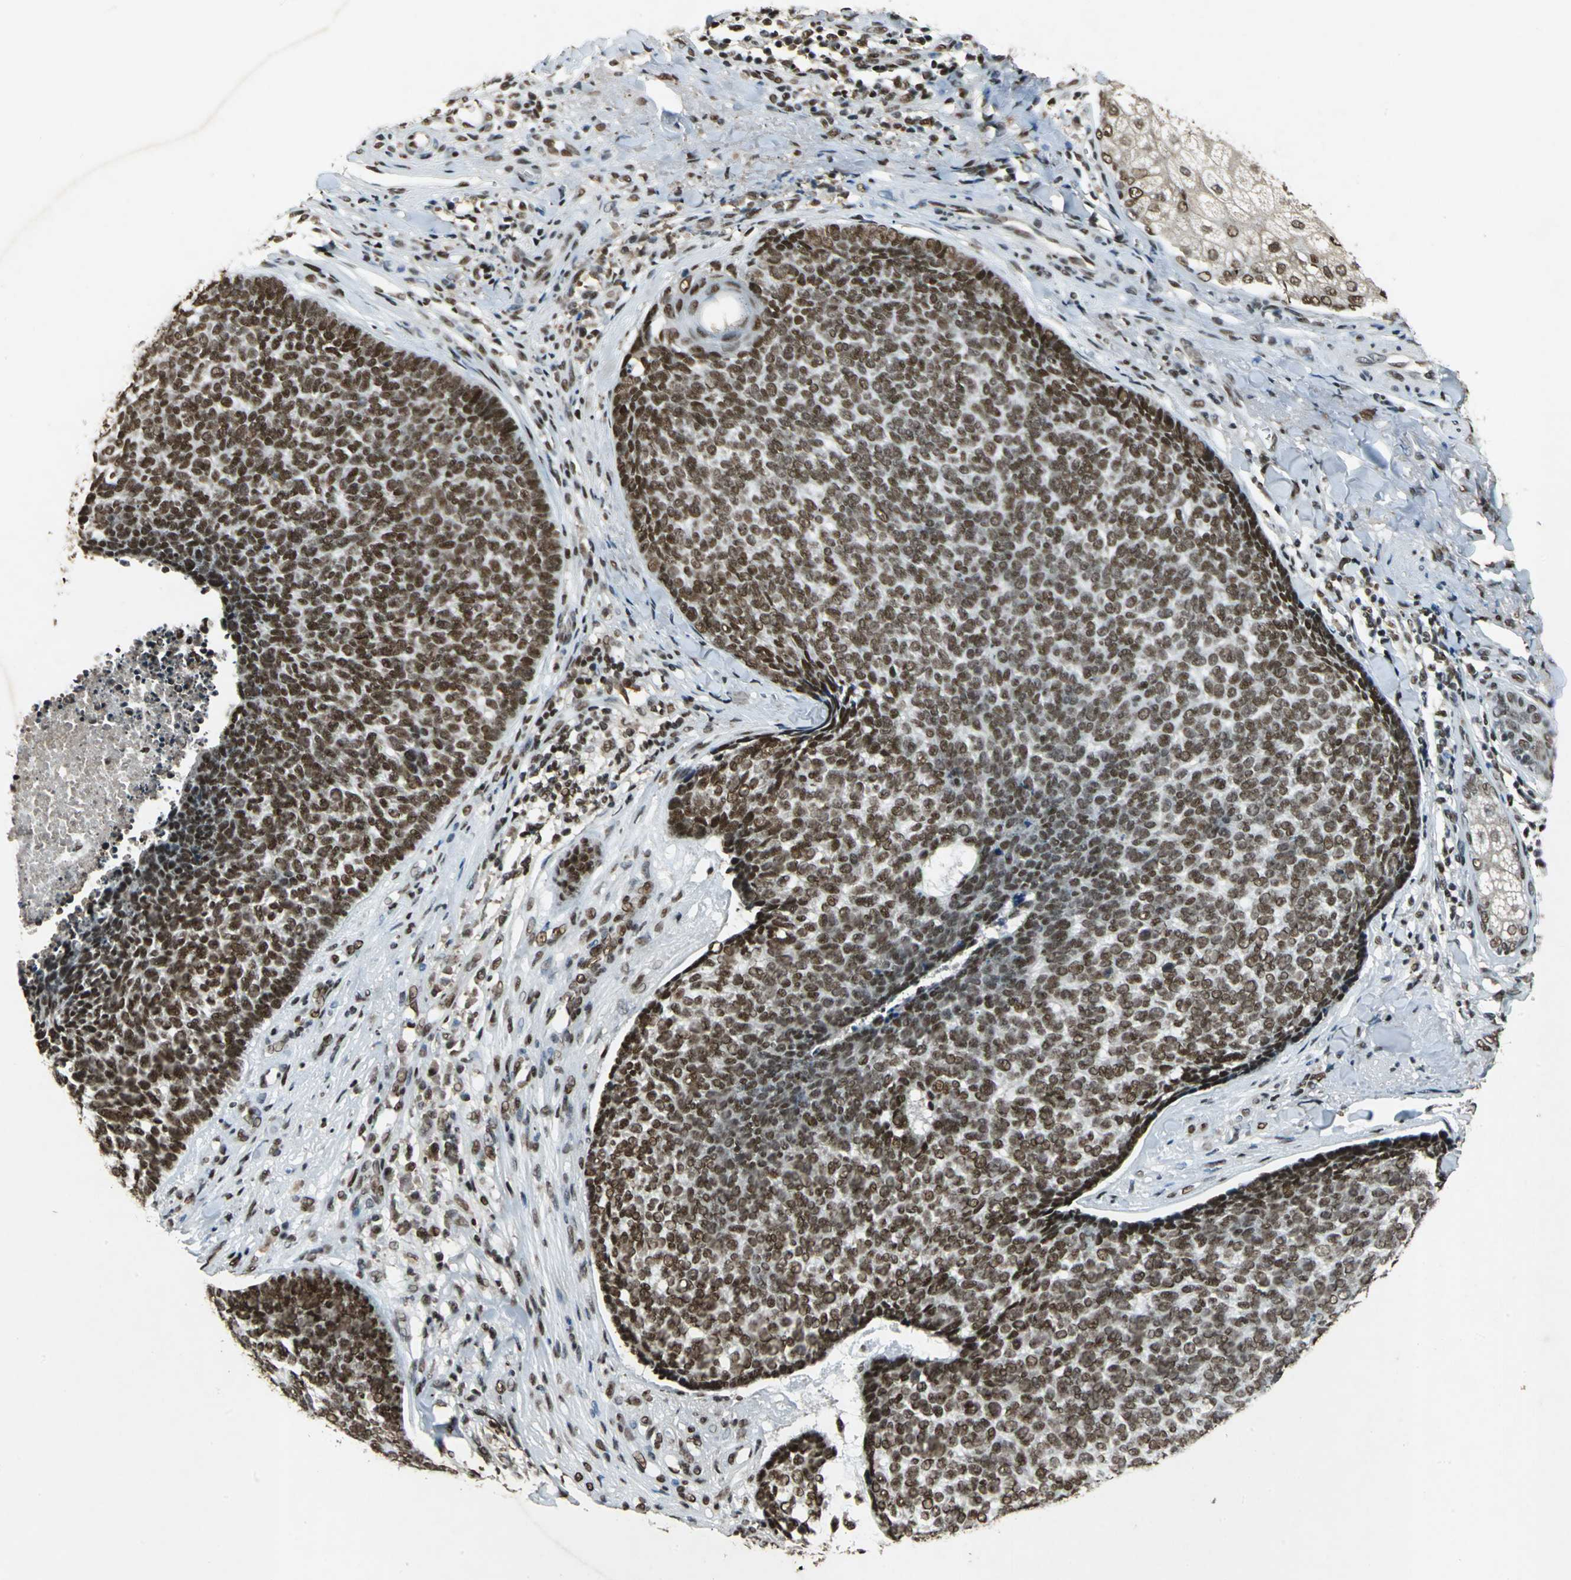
{"staining": {"intensity": "strong", "quantity": ">75%", "location": "nuclear"}, "tissue": "skin cancer", "cell_type": "Tumor cells", "image_type": "cancer", "snomed": [{"axis": "morphology", "description": "Basal cell carcinoma"}, {"axis": "topography", "description": "Skin"}], "caption": "Immunohistochemical staining of skin cancer reveals strong nuclear protein staining in approximately >75% of tumor cells.", "gene": "MTA2", "patient": {"sex": "male", "age": 84}}